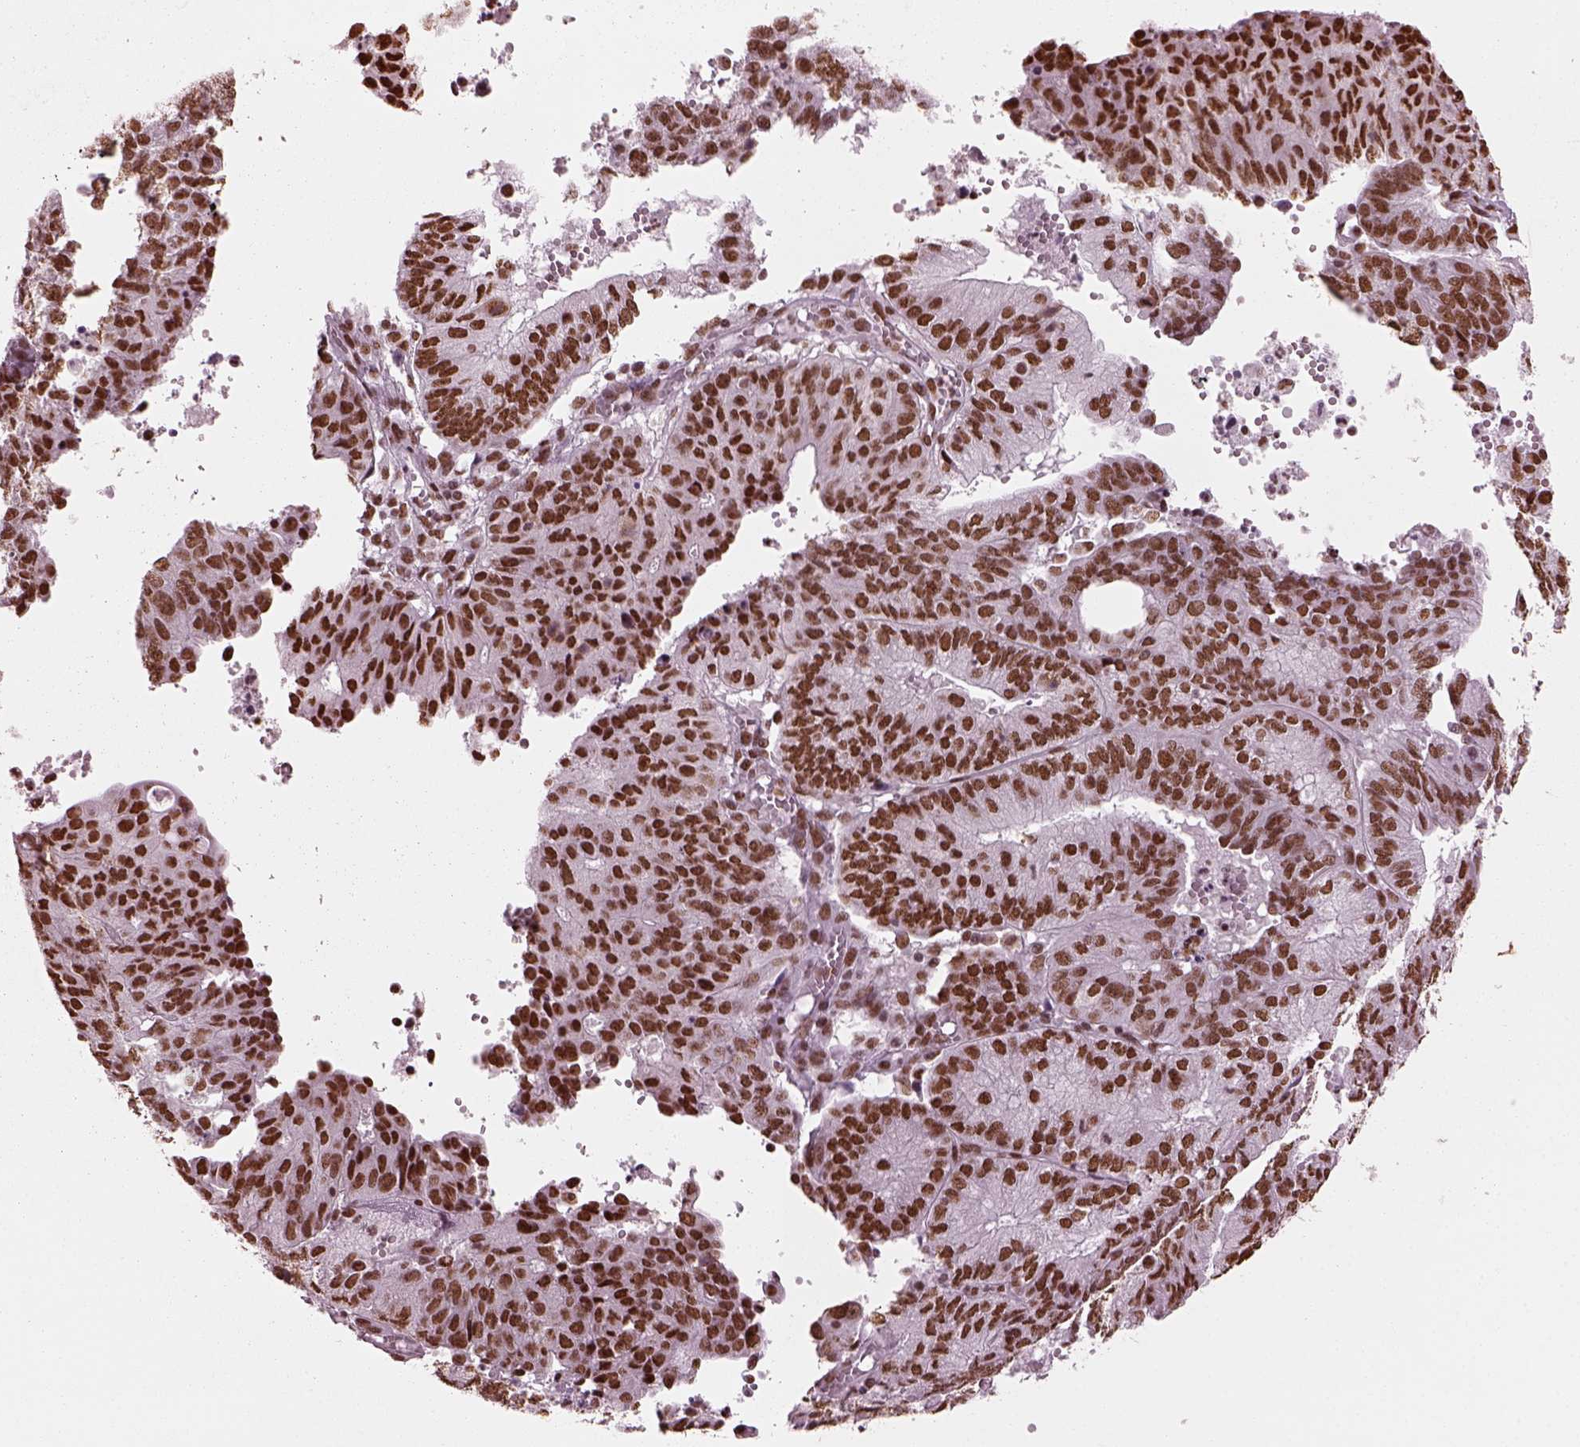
{"staining": {"intensity": "strong", "quantity": ">75%", "location": "nuclear"}, "tissue": "endometrial cancer", "cell_type": "Tumor cells", "image_type": "cancer", "snomed": [{"axis": "morphology", "description": "Adenocarcinoma, NOS"}, {"axis": "topography", "description": "Endometrium"}], "caption": "Protein staining of adenocarcinoma (endometrial) tissue shows strong nuclear positivity in about >75% of tumor cells. The protein is stained brown, and the nuclei are stained in blue (DAB (3,3'-diaminobenzidine) IHC with brightfield microscopy, high magnification).", "gene": "CBFA2T3", "patient": {"sex": "female", "age": 82}}